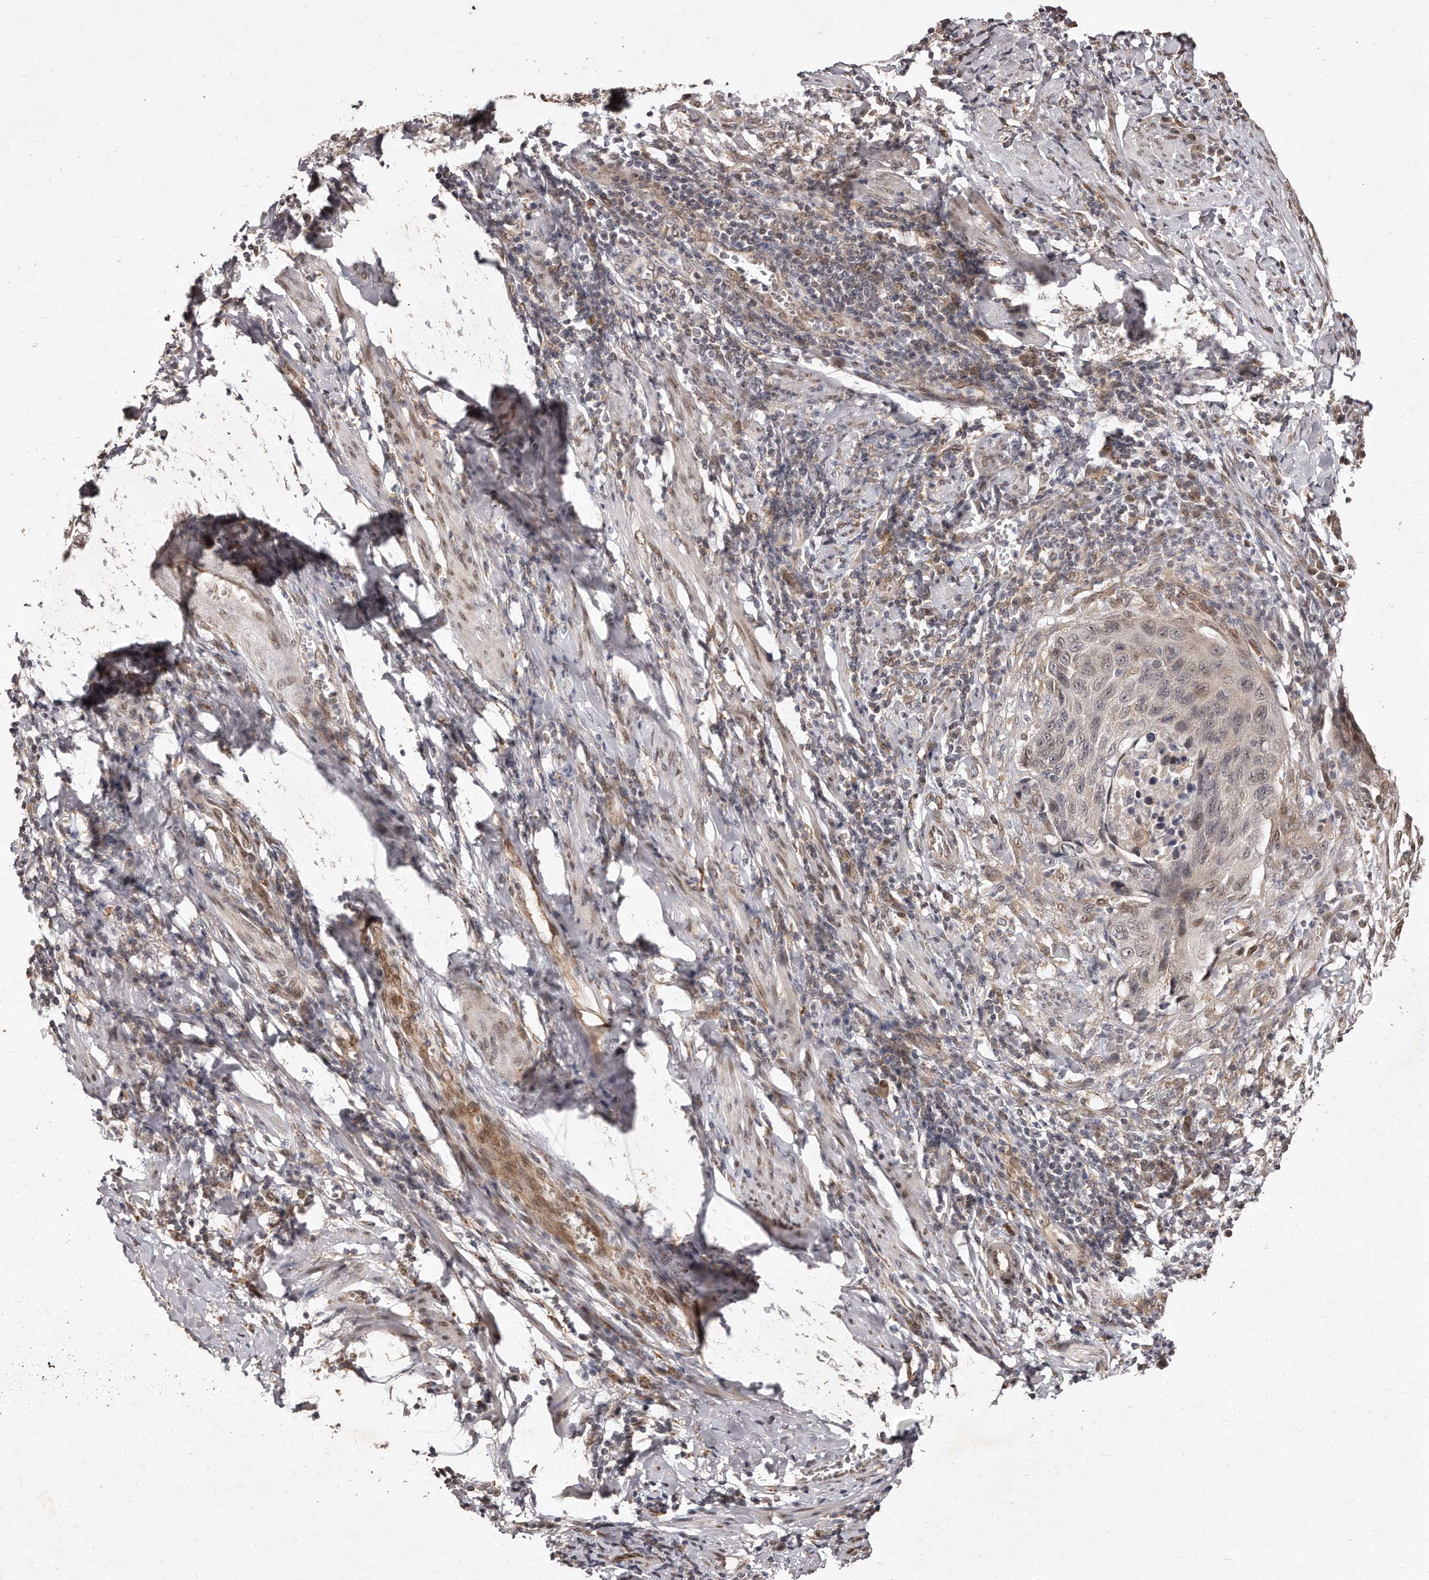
{"staining": {"intensity": "weak", "quantity": "<25%", "location": "nuclear"}, "tissue": "cervical cancer", "cell_type": "Tumor cells", "image_type": "cancer", "snomed": [{"axis": "morphology", "description": "Squamous cell carcinoma, NOS"}, {"axis": "topography", "description": "Cervix"}], "caption": "High power microscopy photomicrograph of an immunohistochemistry histopathology image of cervical cancer, revealing no significant expression in tumor cells.", "gene": "HASPIN", "patient": {"sex": "female", "age": 53}}